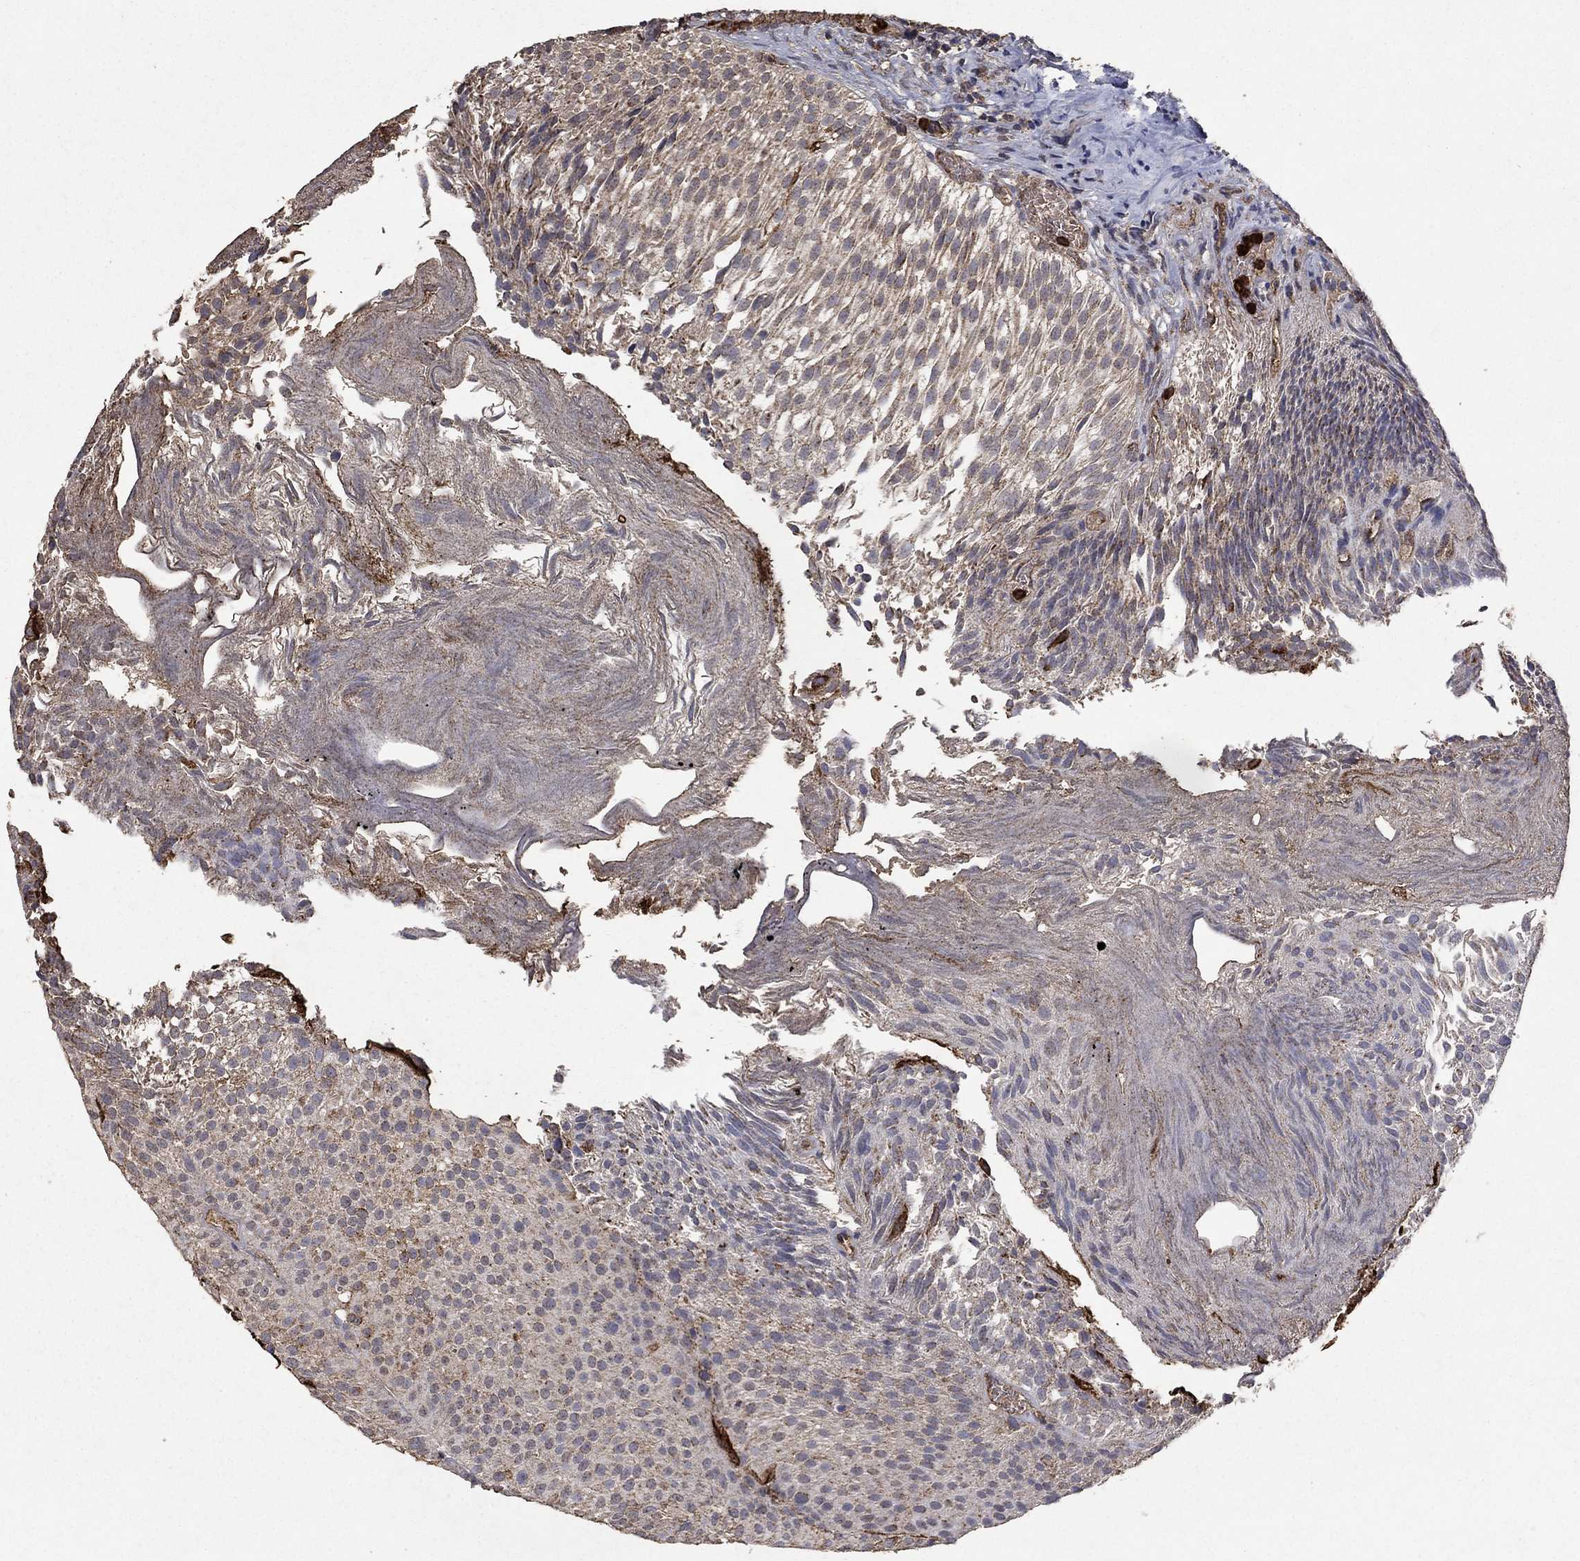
{"staining": {"intensity": "strong", "quantity": "<25%", "location": "cytoplasmic/membranous,nuclear"}, "tissue": "urothelial cancer", "cell_type": "Tumor cells", "image_type": "cancer", "snomed": [{"axis": "morphology", "description": "Urothelial carcinoma, Low grade"}, {"axis": "topography", "description": "Urinary bladder"}], "caption": "Urothelial cancer stained with DAB IHC displays medium levels of strong cytoplasmic/membranous and nuclear positivity in about <25% of tumor cells.", "gene": "CD24", "patient": {"sex": "male", "age": 65}}